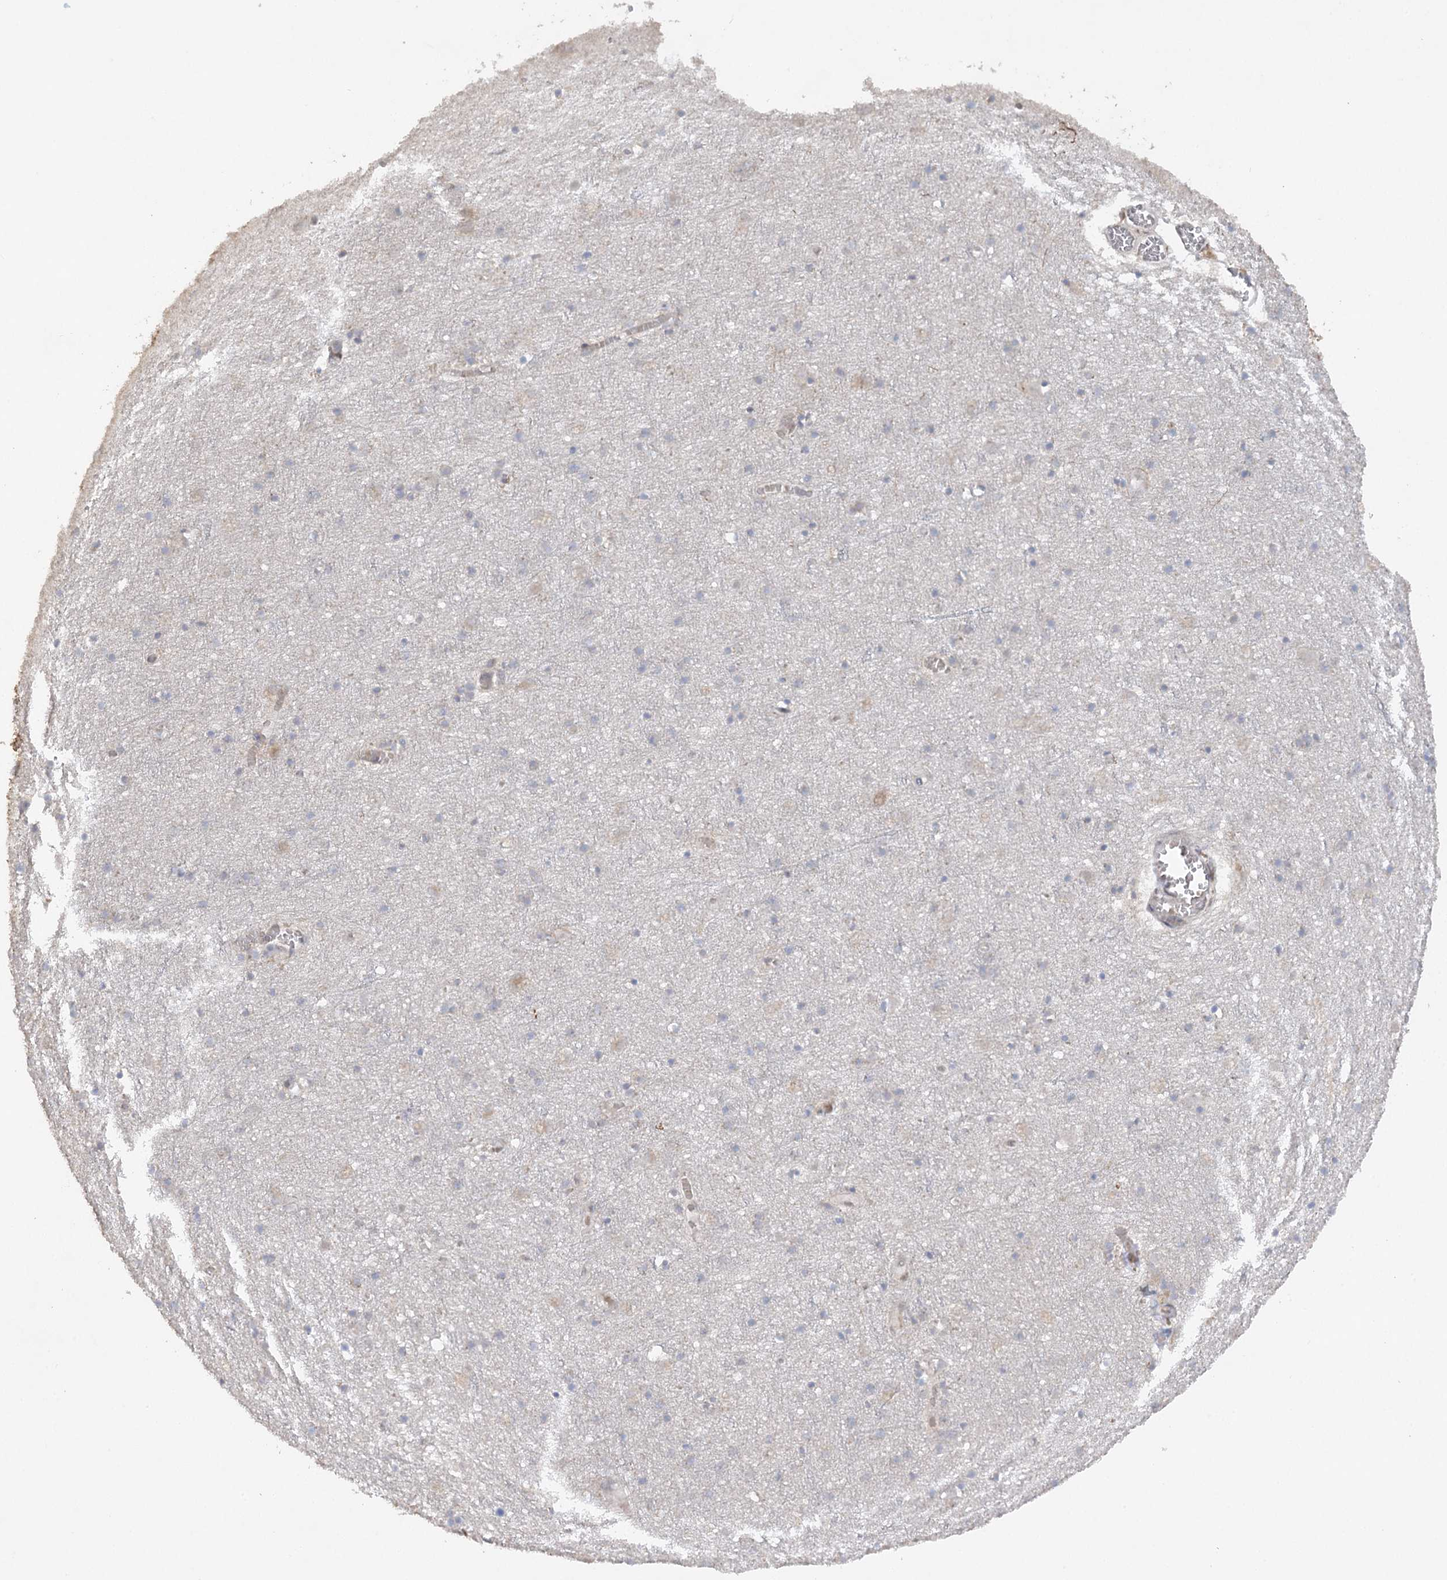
{"staining": {"intensity": "negative", "quantity": "none", "location": "none"}, "tissue": "cerebral cortex", "cell_type": "Endothelial cells", "image_type": "normal", "snomed": [{"axis": "morphology", "description": "Normal tissue, NOS"}, {"axis": "topography", "description": "Cerebral cortex"}], "caption": "DAB (3,3'-diaminobenzidine) immunohistochemical staining of unremarkable cerebral cortex shows no significant positivity in endothelial cells.", "gene": "TRAF3IP1", "patient": {"sex": "female", "age": 64}}